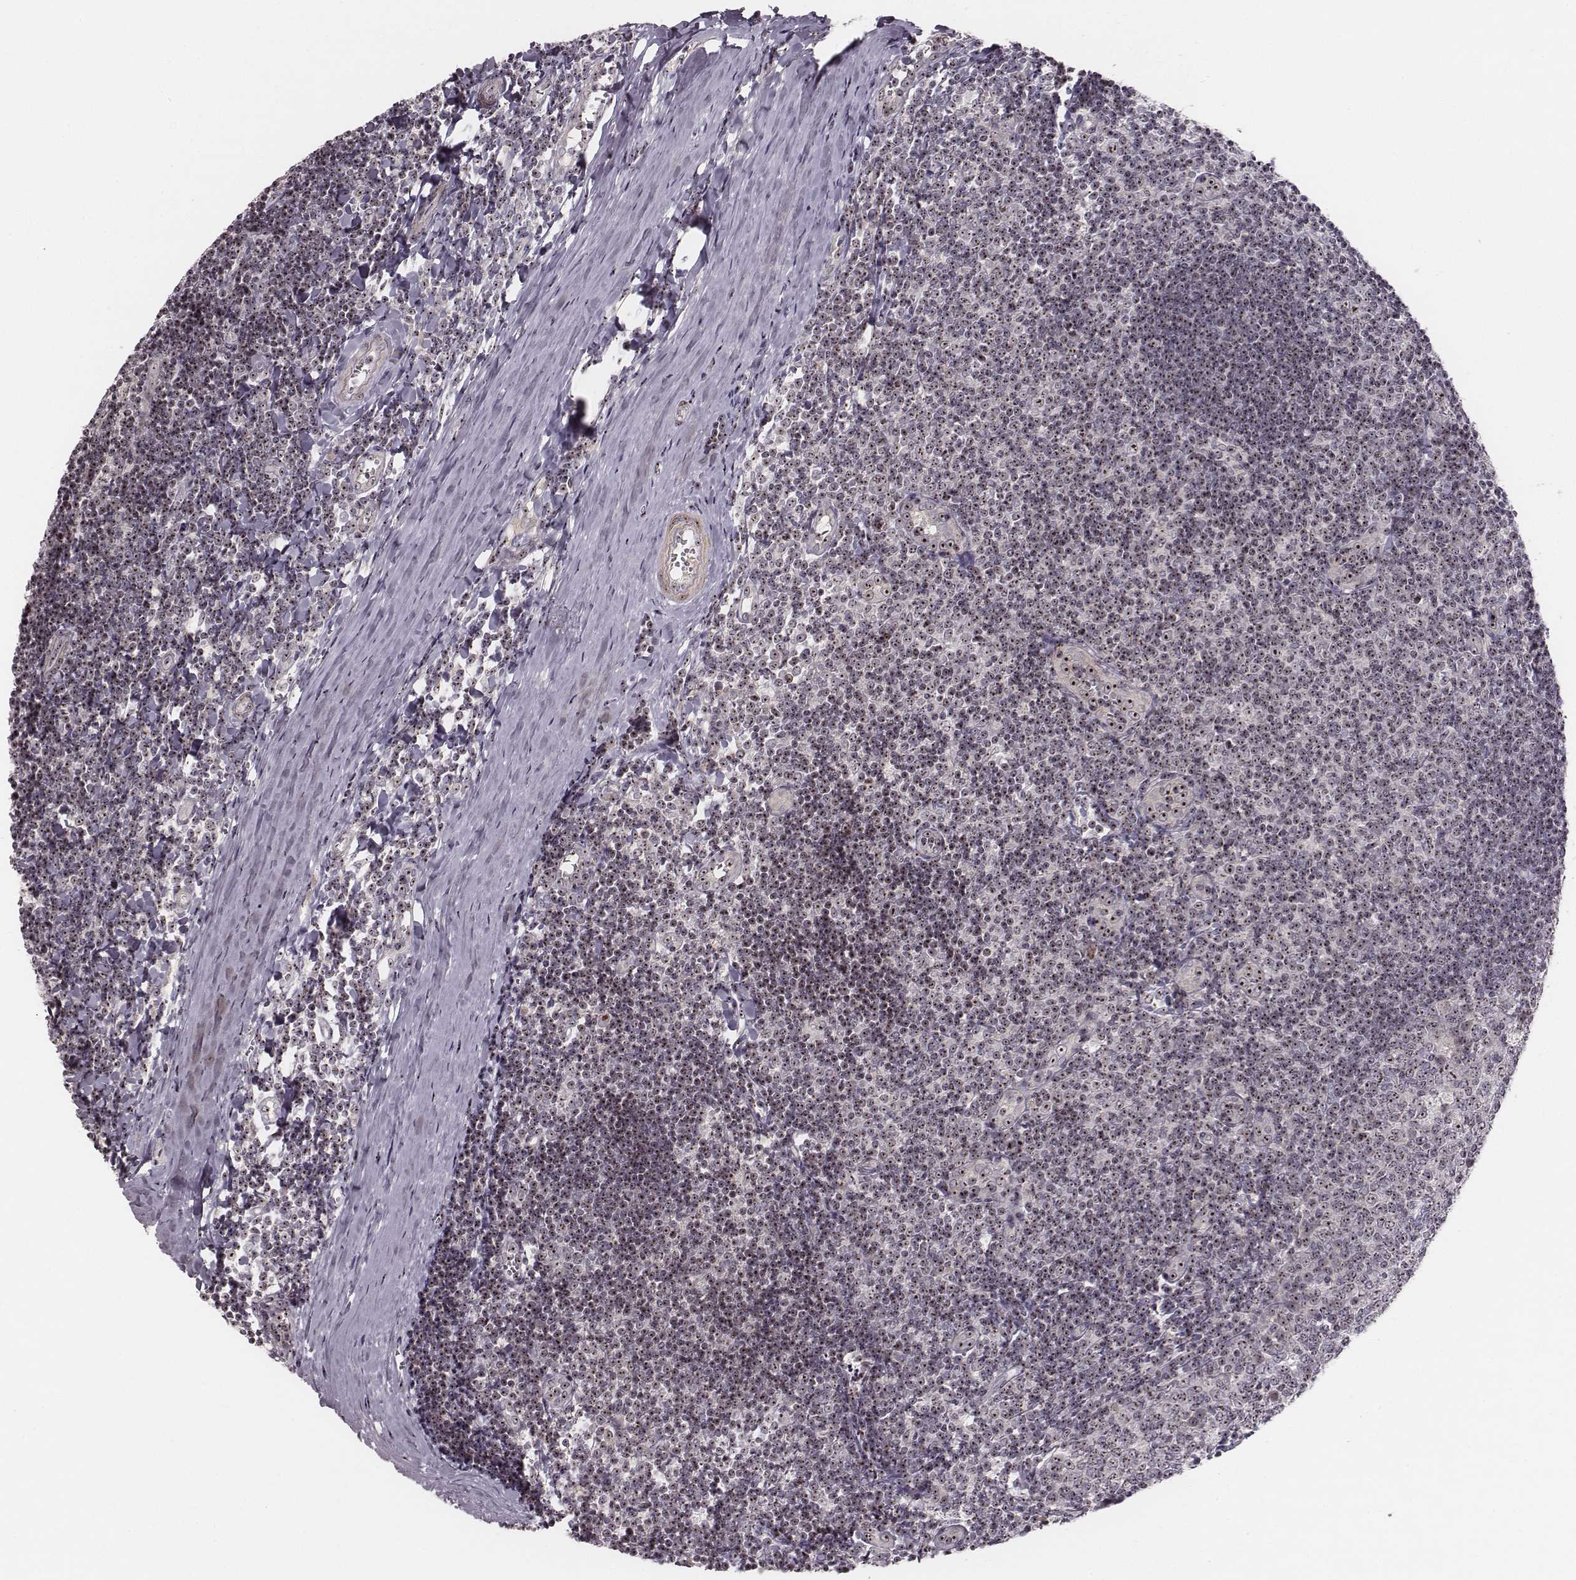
{"staining": {"intensity": "moderate", "quantity": ">75%", "location": "nuclear"}, "tissue": "tonsil", "cell_type": "Germinal center cells", "image_type": "normal", "snomed": [{"axis": "morphology", "description": "Normal tissue, NOS"}, {"axis": "topography", "description": "Tonsil"}], "caption": "The histopathology image reveals staining of unremarkable tonsil, revealing moderate nuclear protein staining (brown color) within germinal center cells.", "gene": "NOP56", "patient": {"sex": "female", "age": 12}}